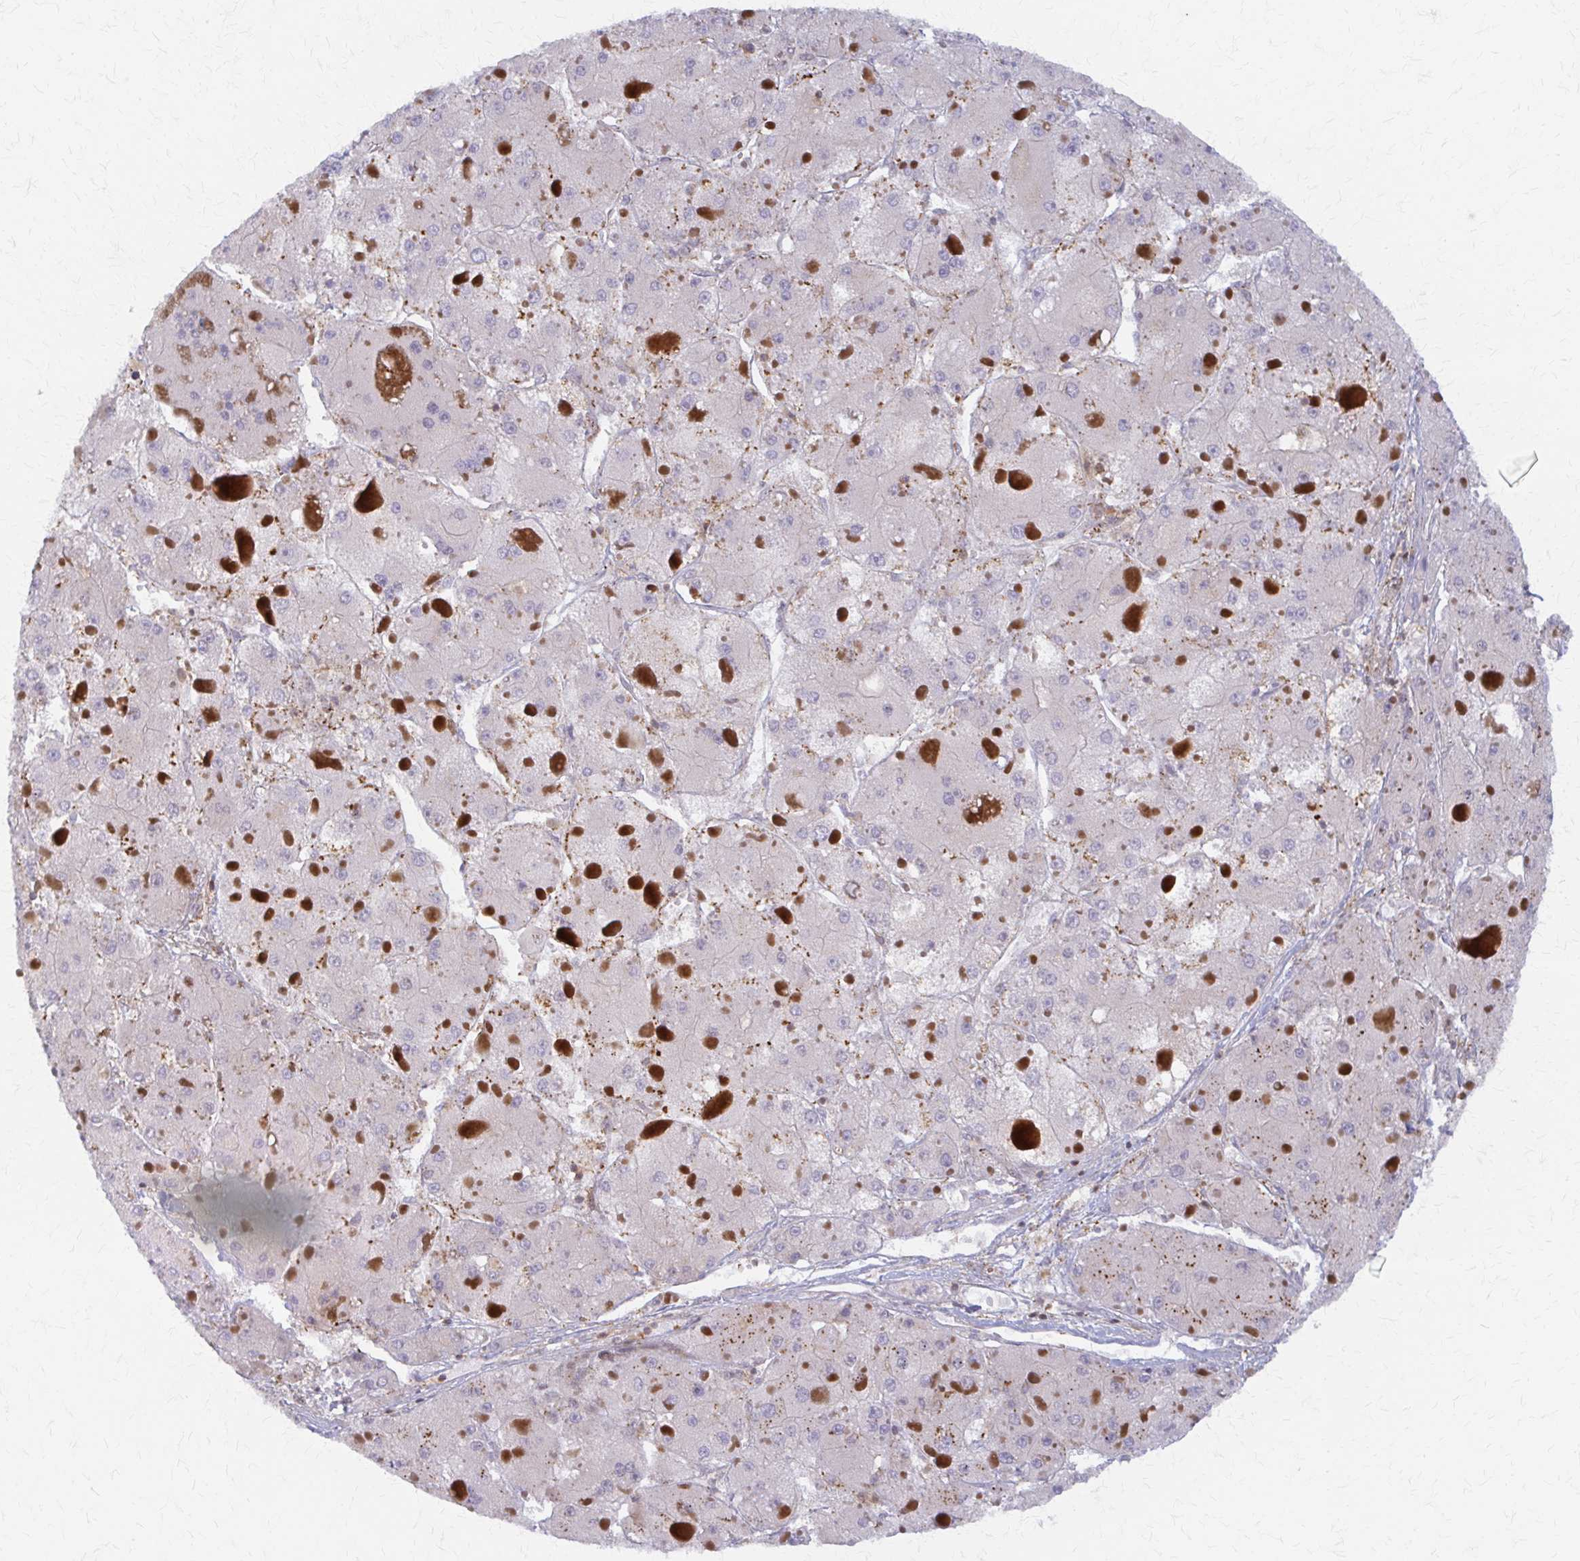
{"staining": {"intensity": "negative", "quantity": "none", "location": "none"}, "tissue": "liver cancer", "cell_type": "Tumor cells", "image_type": "cancer", "snomed": [{"axis": "morphology", "description": "Carcinoma, Hepatocellular, NOS"}, {"axis": "topography", "description": "Liver"}], "caption": "High power microscopy image of an immunohistochemistry (IHC) micrograph of liver cancer, revealing no significant positivity in tumor cells. Nuclei are stained in blue.", "gene": "ARHGAP35", "patient": {"sex": "female", "age": 73}}